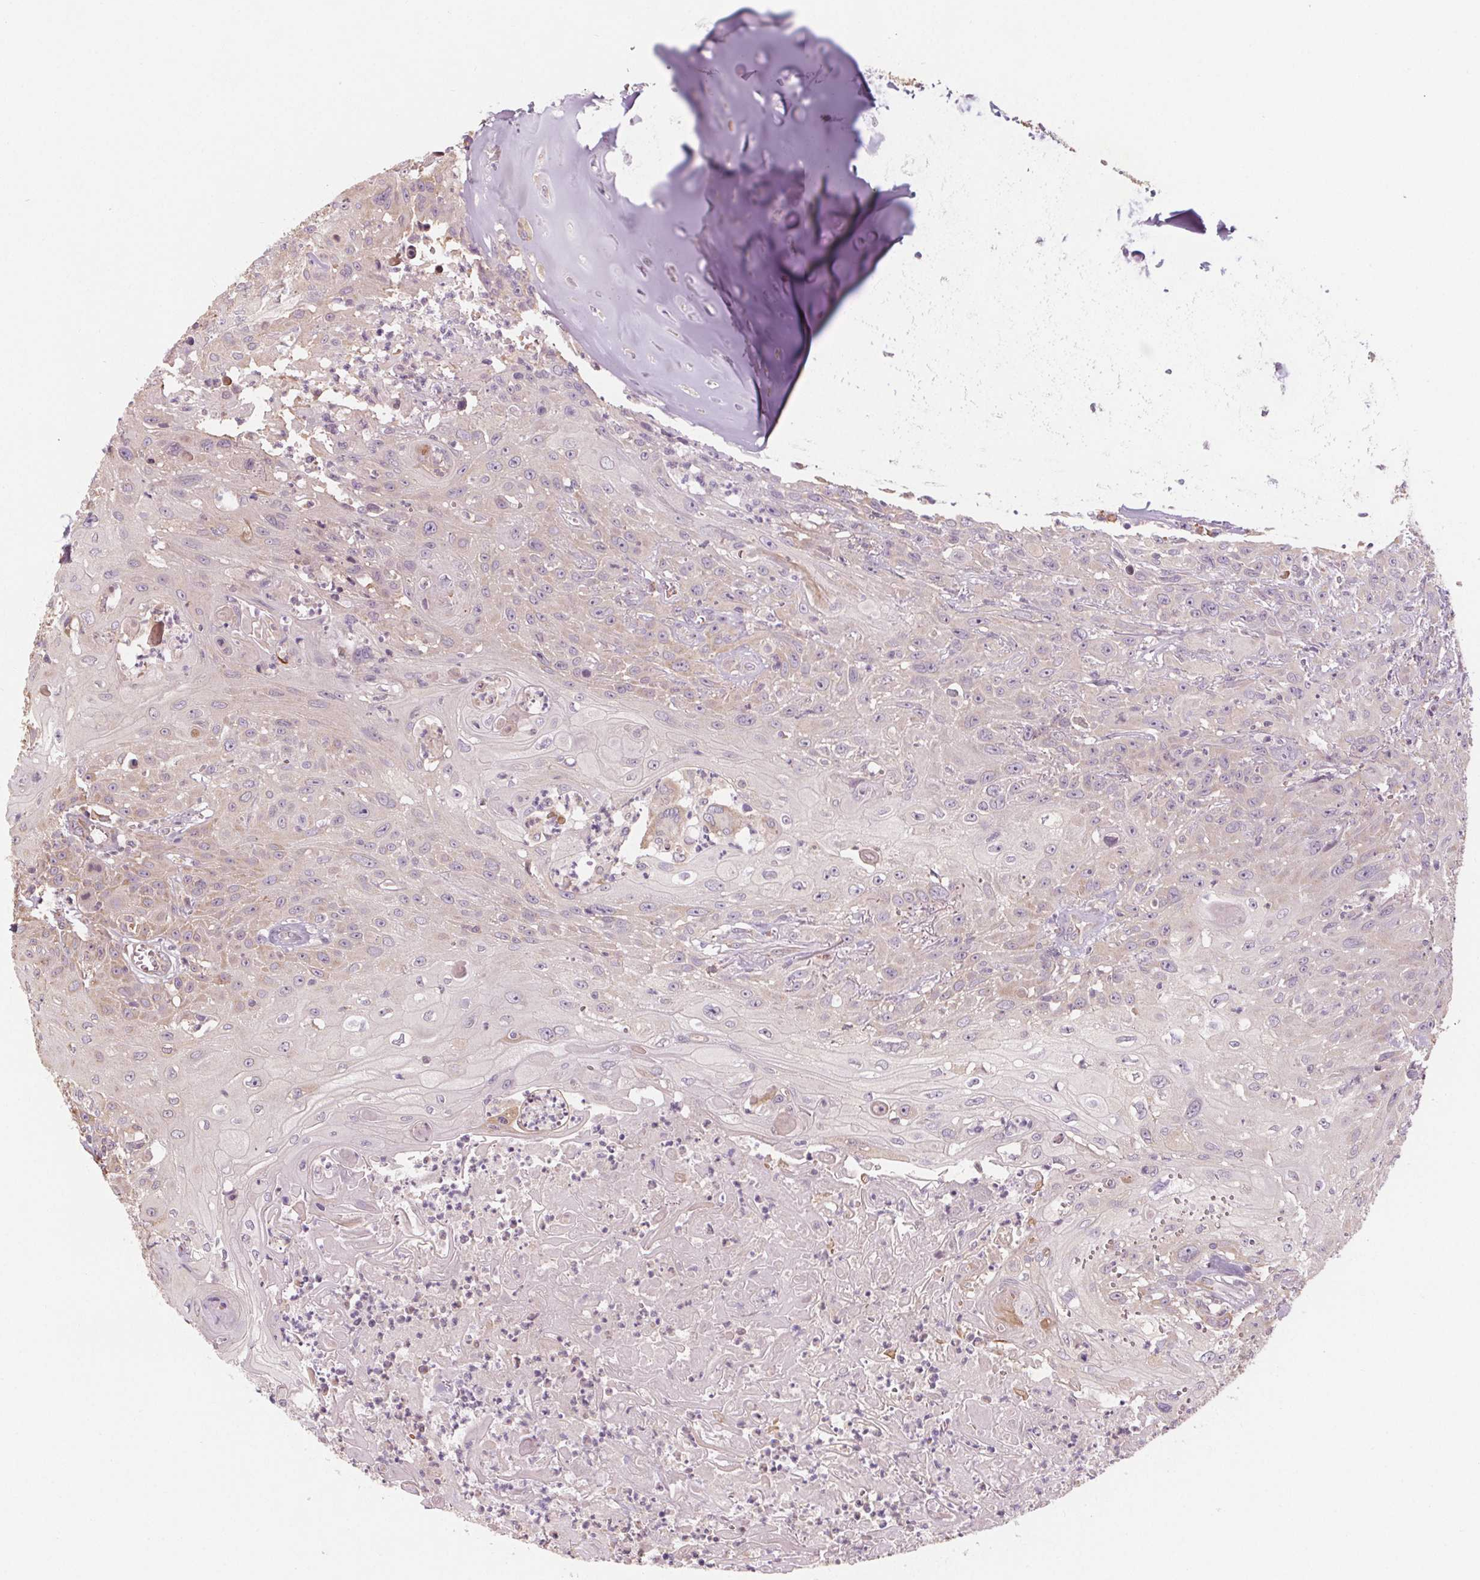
{"staining": {"intensity": "weak", "quantity": "<25%", "location": "cytoplasmic/membranous"}, "tissue": "head and neck cancer", "cell_type": "Tumor cells", "image_type": "cancer", "snomed": [{"axis": "morphology", "description": "Squamous cell carcinoma, NOS"}, {"axis": "topography", "description": "Skin"}, {"axis": "topography", "description": "Head-Neck"}], "caption": "There is no significant positivity in tumor cells of head and neck cancer.", "gene": "TMEM80", "patient": {"sex": "male", "age": 80}}